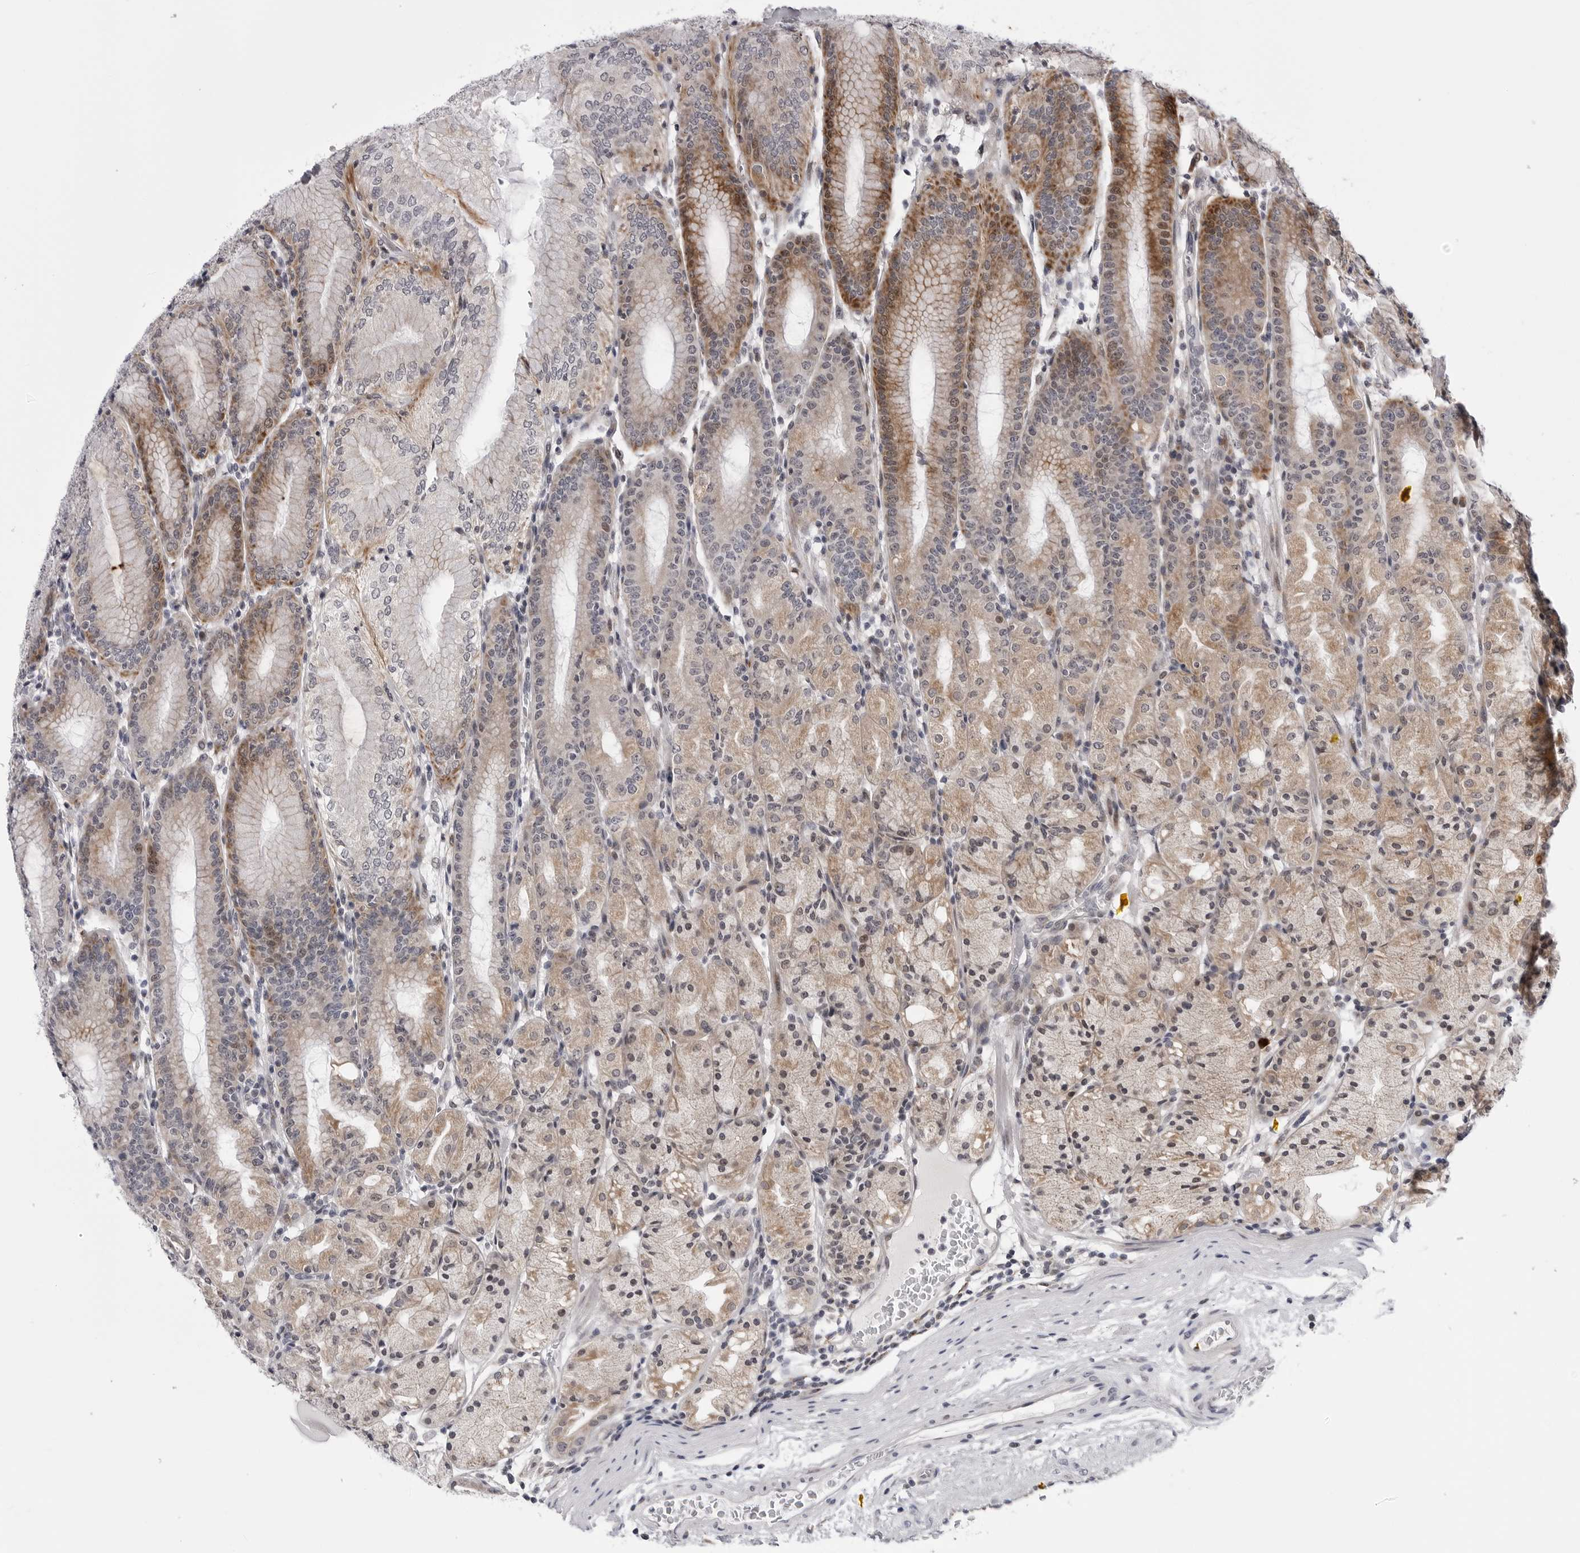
{"staining": {"intensity": "moderate", "quantity": "25%-75%", "location": "cytoplasmic/membranous,nuclear"}, "tissue": "stomach", "cell_type": "Glandular cells", "image_type": "normal", "snomed": [{"axis": "morphology", "description": "Normal tissue, NOS"}, {"axis": "topography", "description": "Stomach, upper"}], "caption": "Immunohistochemistry of normal stomach displays medium levels of moderate cytoplasmic/membranous,nuclear positivity in about 25%-75% of glandular cells.", "gene": "CDK20", "patient": {"sex": "male", "age": 48}}